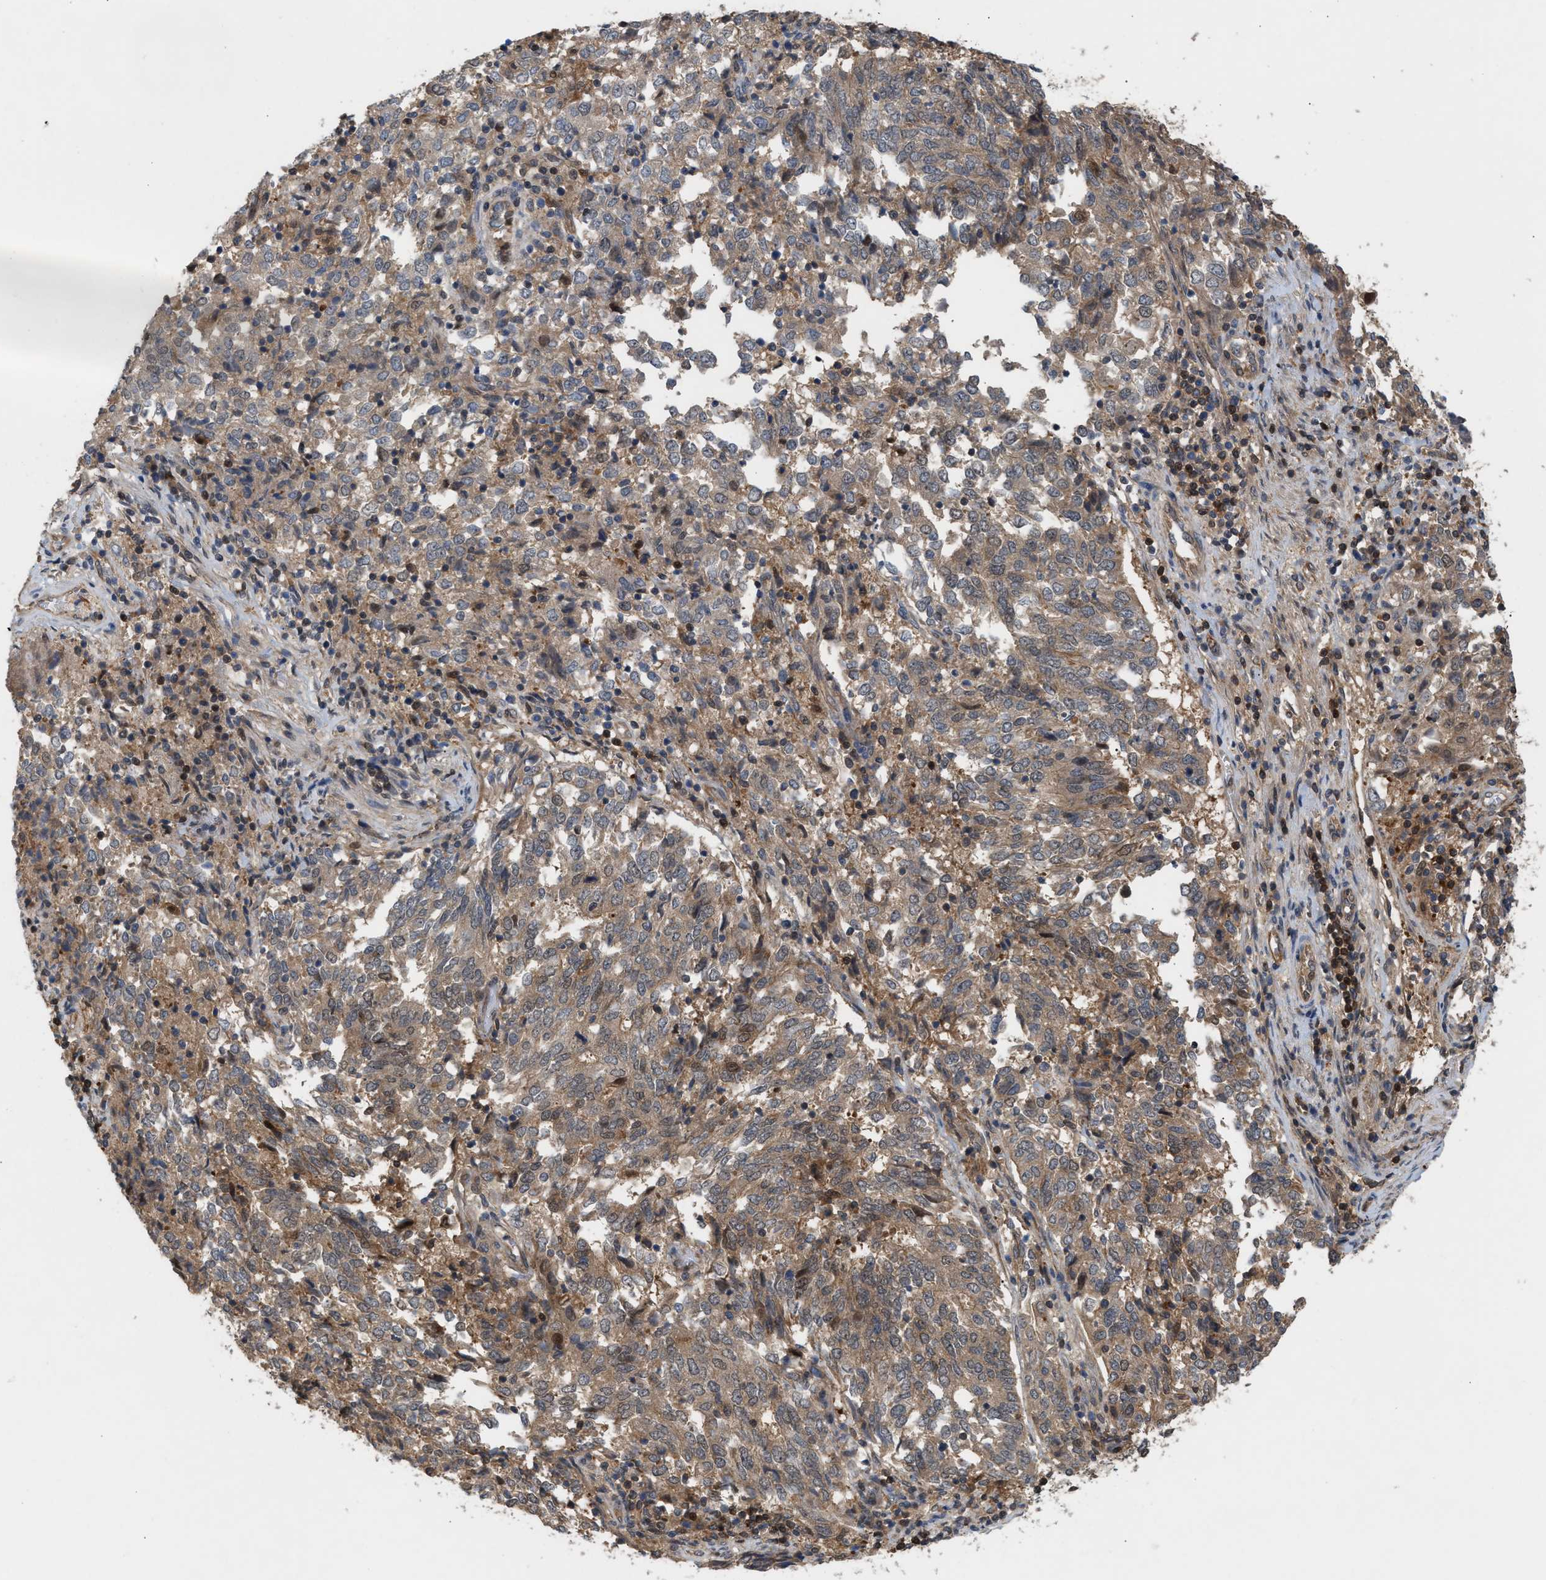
{"staining": {"intensity": "moderate", "quantity": "25%-75%", "location": "cytoplasmic/membranous"}, "tissue": "endometrial cancer", "cell_type": "Tumor cells", "image_type": "cancer", "snomed": [{"axis": "morphology", "description": "Adenocarcinoma, NOS"}, {"axis": "topography", "description": "Endometrium"}], "caption": "Immunohistochemistry (IHC) of human endometrial cancer demonstrates medium levels of moderate cytoplasmic/membranous positivity in about 25%-75% of tumor cells.", "gene": "GLOD4", "patient": {"sex": "female", "age": 80}}